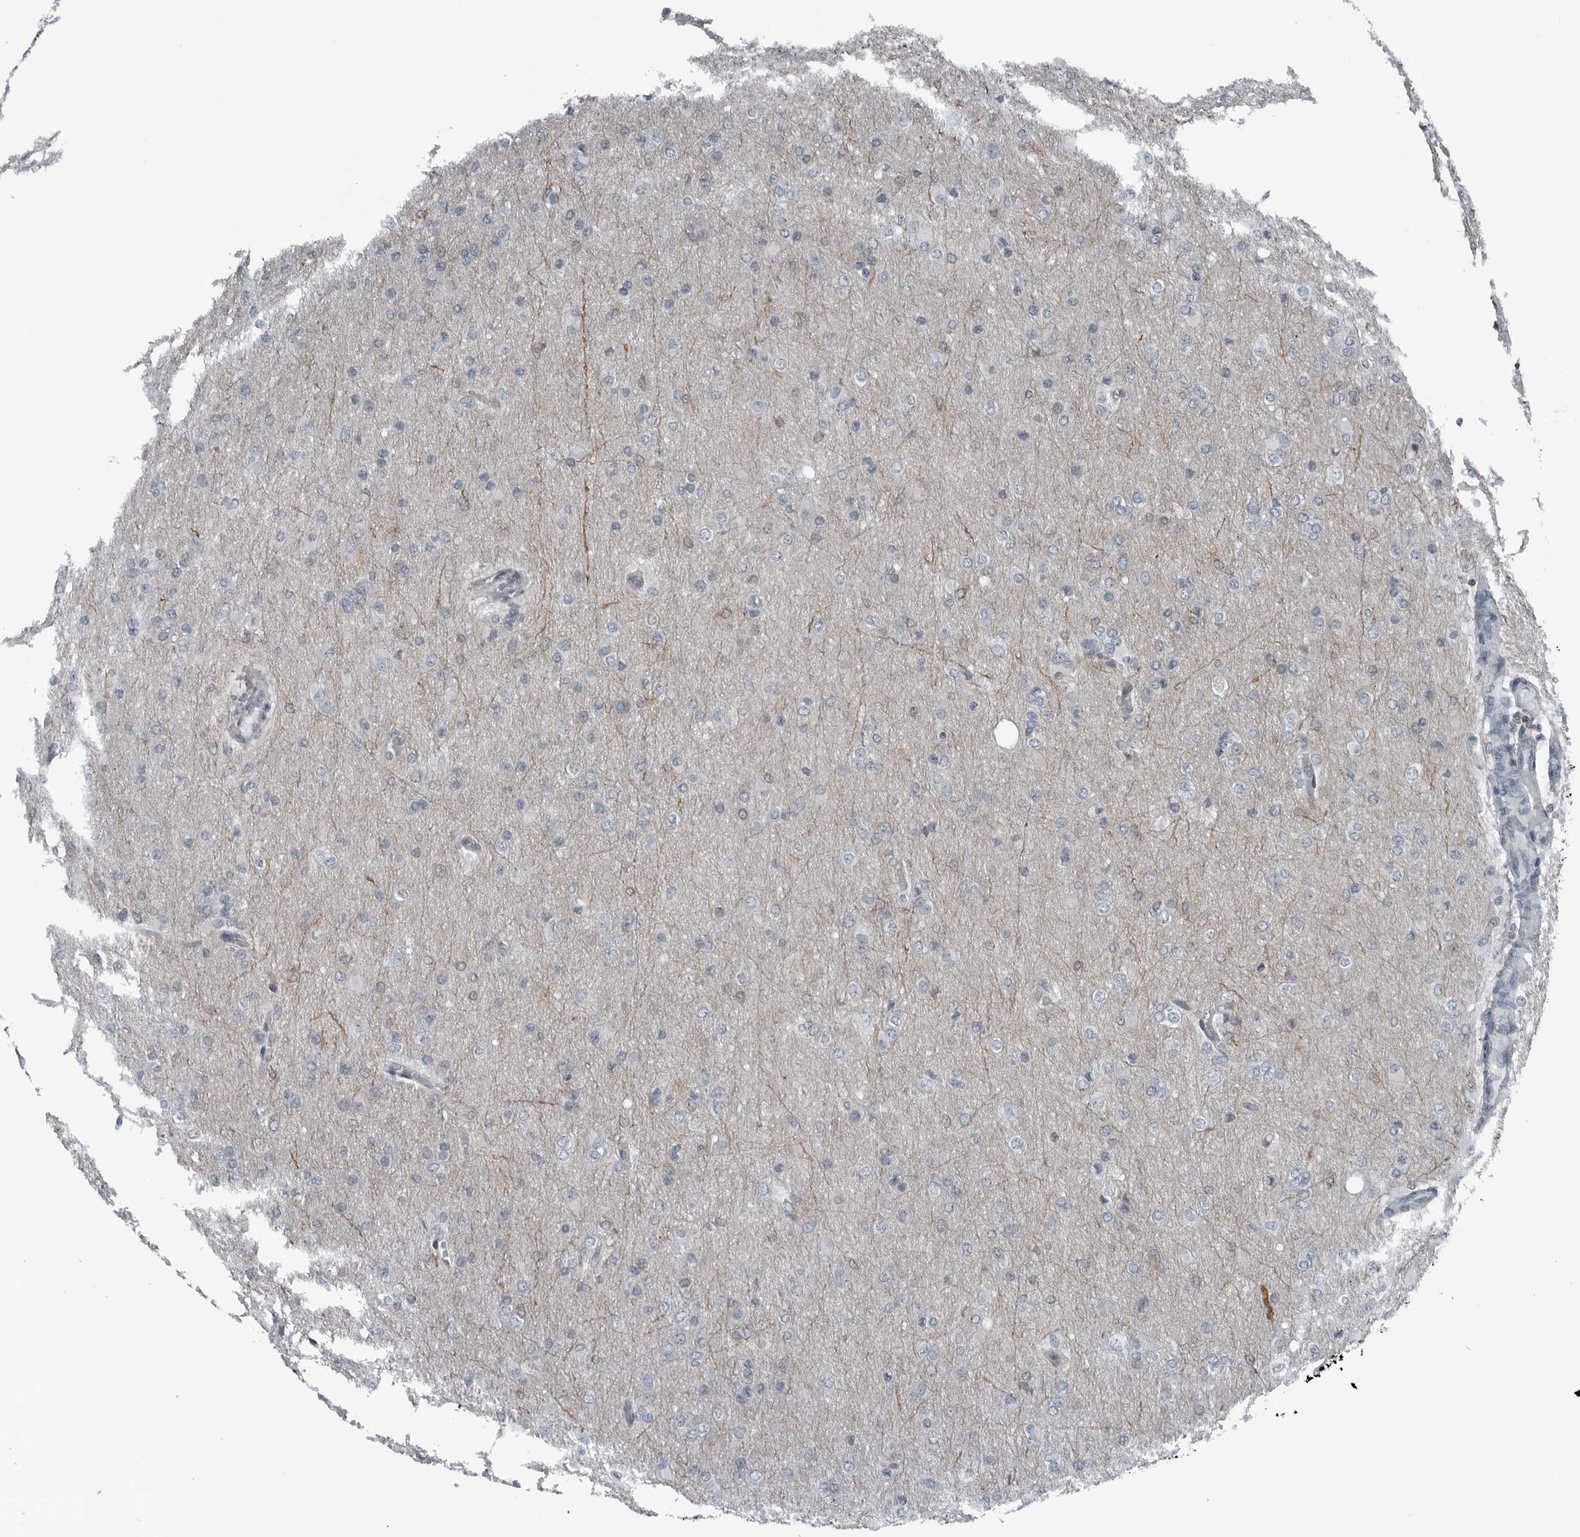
{"staining": {"intensity": "negative", "quantity": "none", "location": "none"}, "tissue": "glioma", "cell_type": "Tumor cells", "image_type": "cancer", "snomed": [{"axis": "morphology", "description": "Glioma, malignant, High grade"}, {"axis": "topography", "description": "Cerebral cortex"}], "caption": "Tumor cells show no significant expression in glioma.", "gene": "GAK", "patient": {"sex": "female", "age": 36}}